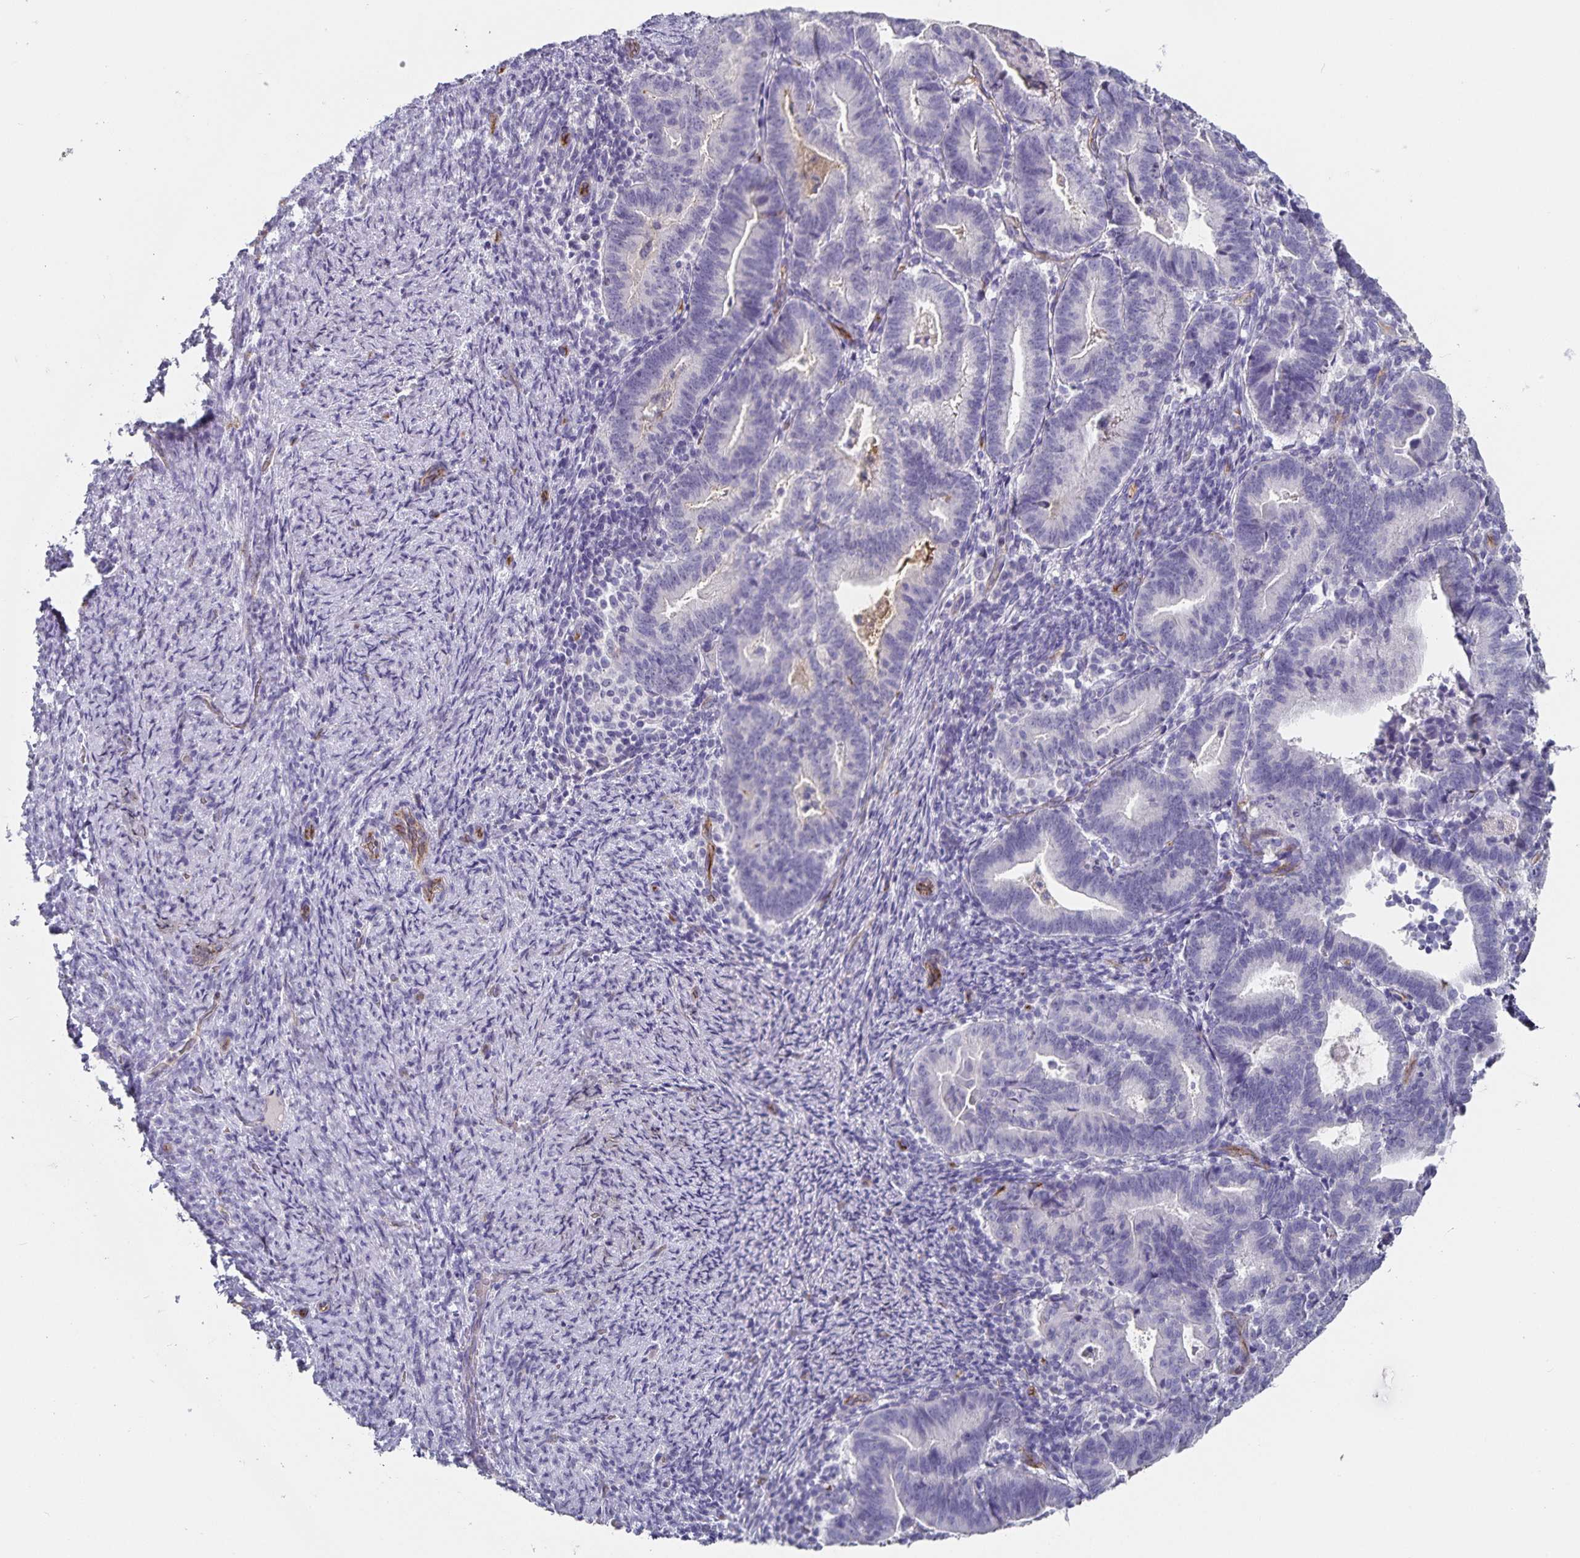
{"staining": {"intensity": "weak", "quantity": "<25%", "location": "cytoplasmic/membranous"}, "tissue": "endometrial cancer", "cell_type": "Tumor cells", "image_type": "cancer", "snomed": [{"axis": "morphology", "description": "Adenocarcinoma, NOS"}, {"axis": "topography", "description": "Endometrium"}], "caption": "Immunohistochemical staining of adenocarcinoma (endometrial) shows no significant positivity in tumor cells. (Immunohistochemistry, brightfield microscopy, high magnification).", "gene": "PODXL", "patient": {"sex": "female", "age": 70}}